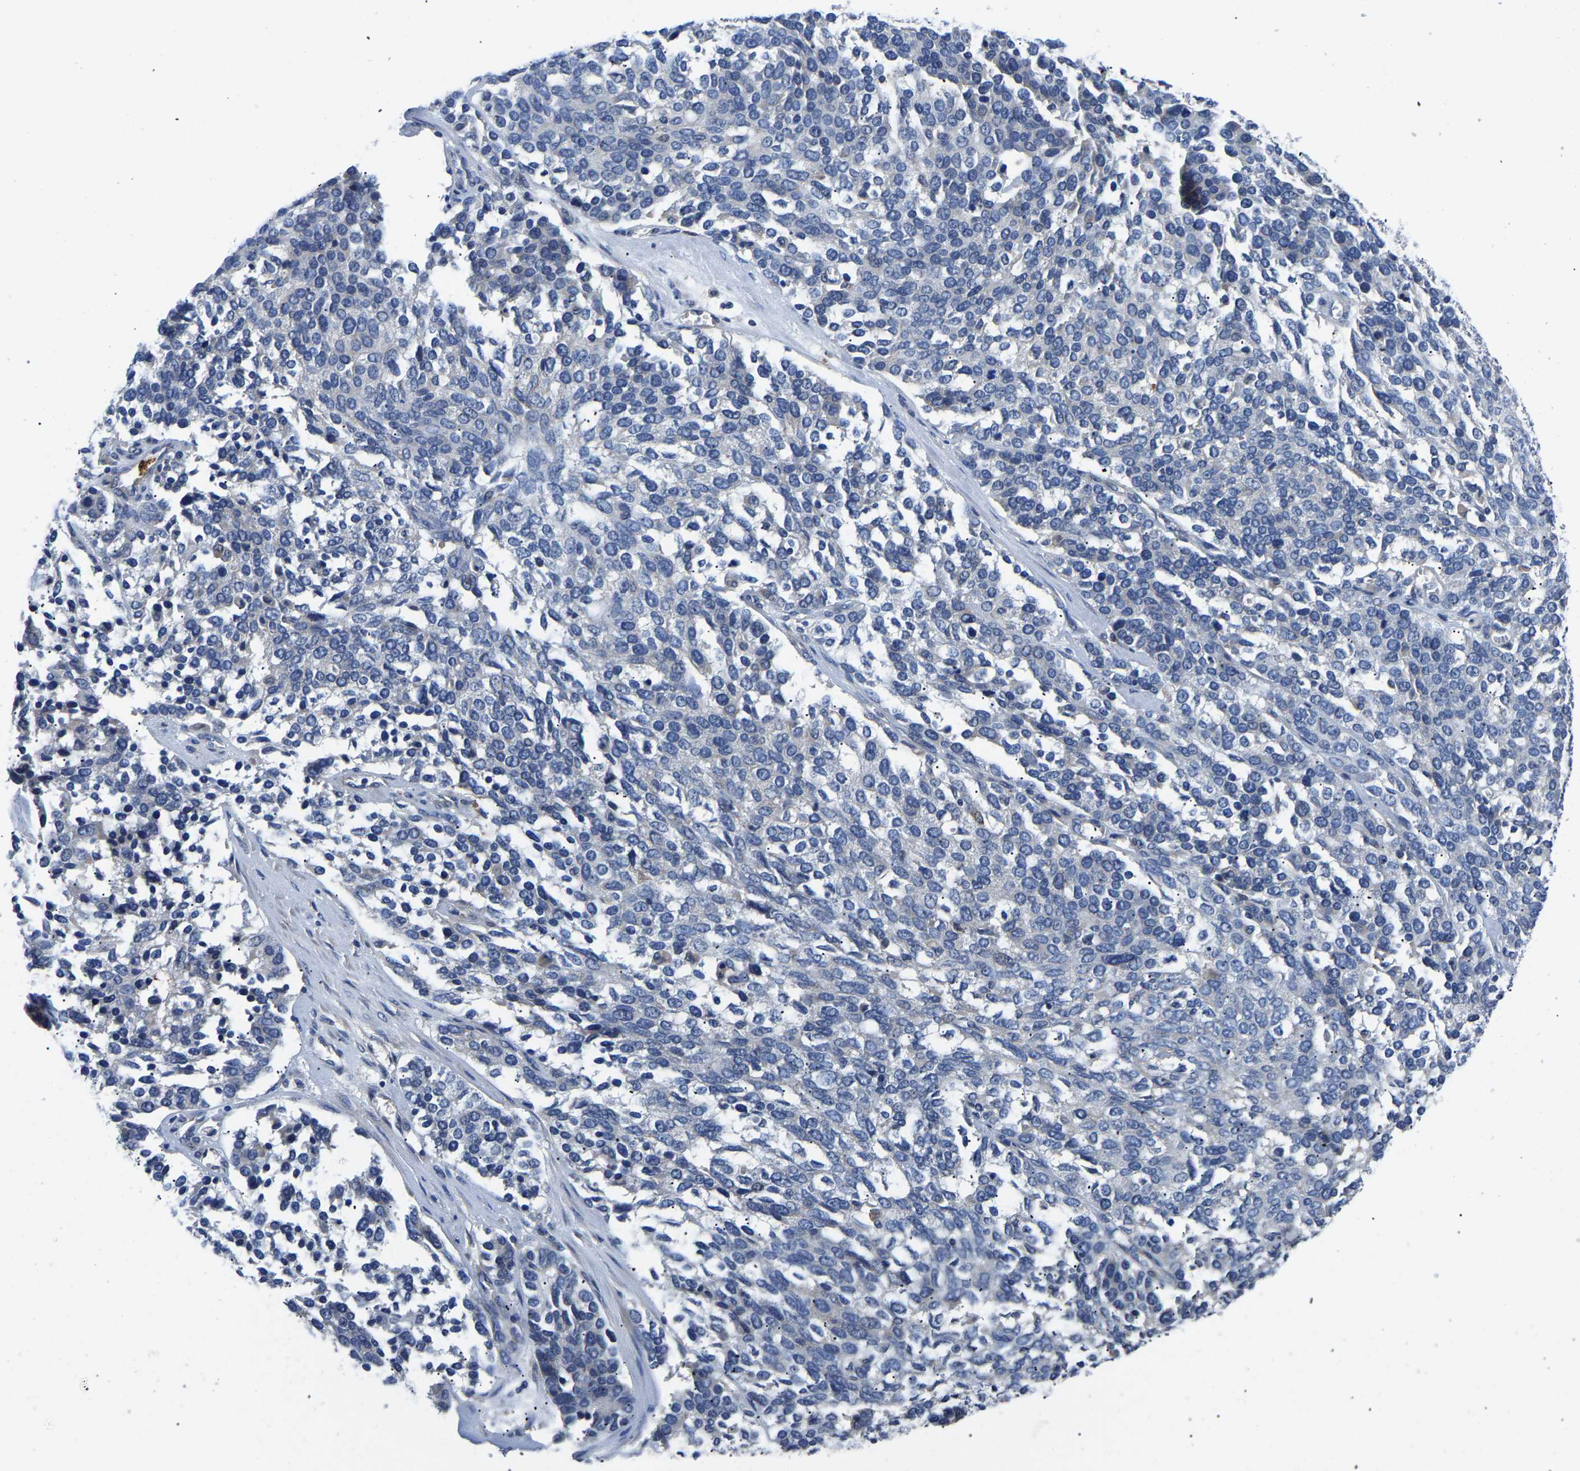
{"staining": {"intensity": "negative", "quantity": "none", "location": "none"}, "tissue": "ovarian cancer", "cell_type": "Tumor cells", "image_type": "cancer", "snomed": [{"axis": "morphology", "description": "Cystadenocarcinoma, serous, NOS"}, {"axis": "topography", "description": "Ovary"}], "caption": "Immunohistochemical staining of ovarian cancer (serous cystadenocarcinoma) exhibits no significant staining in tumor cells.", "gene": "TOR1B", "patient": {"sex": "female", "age": 44}}